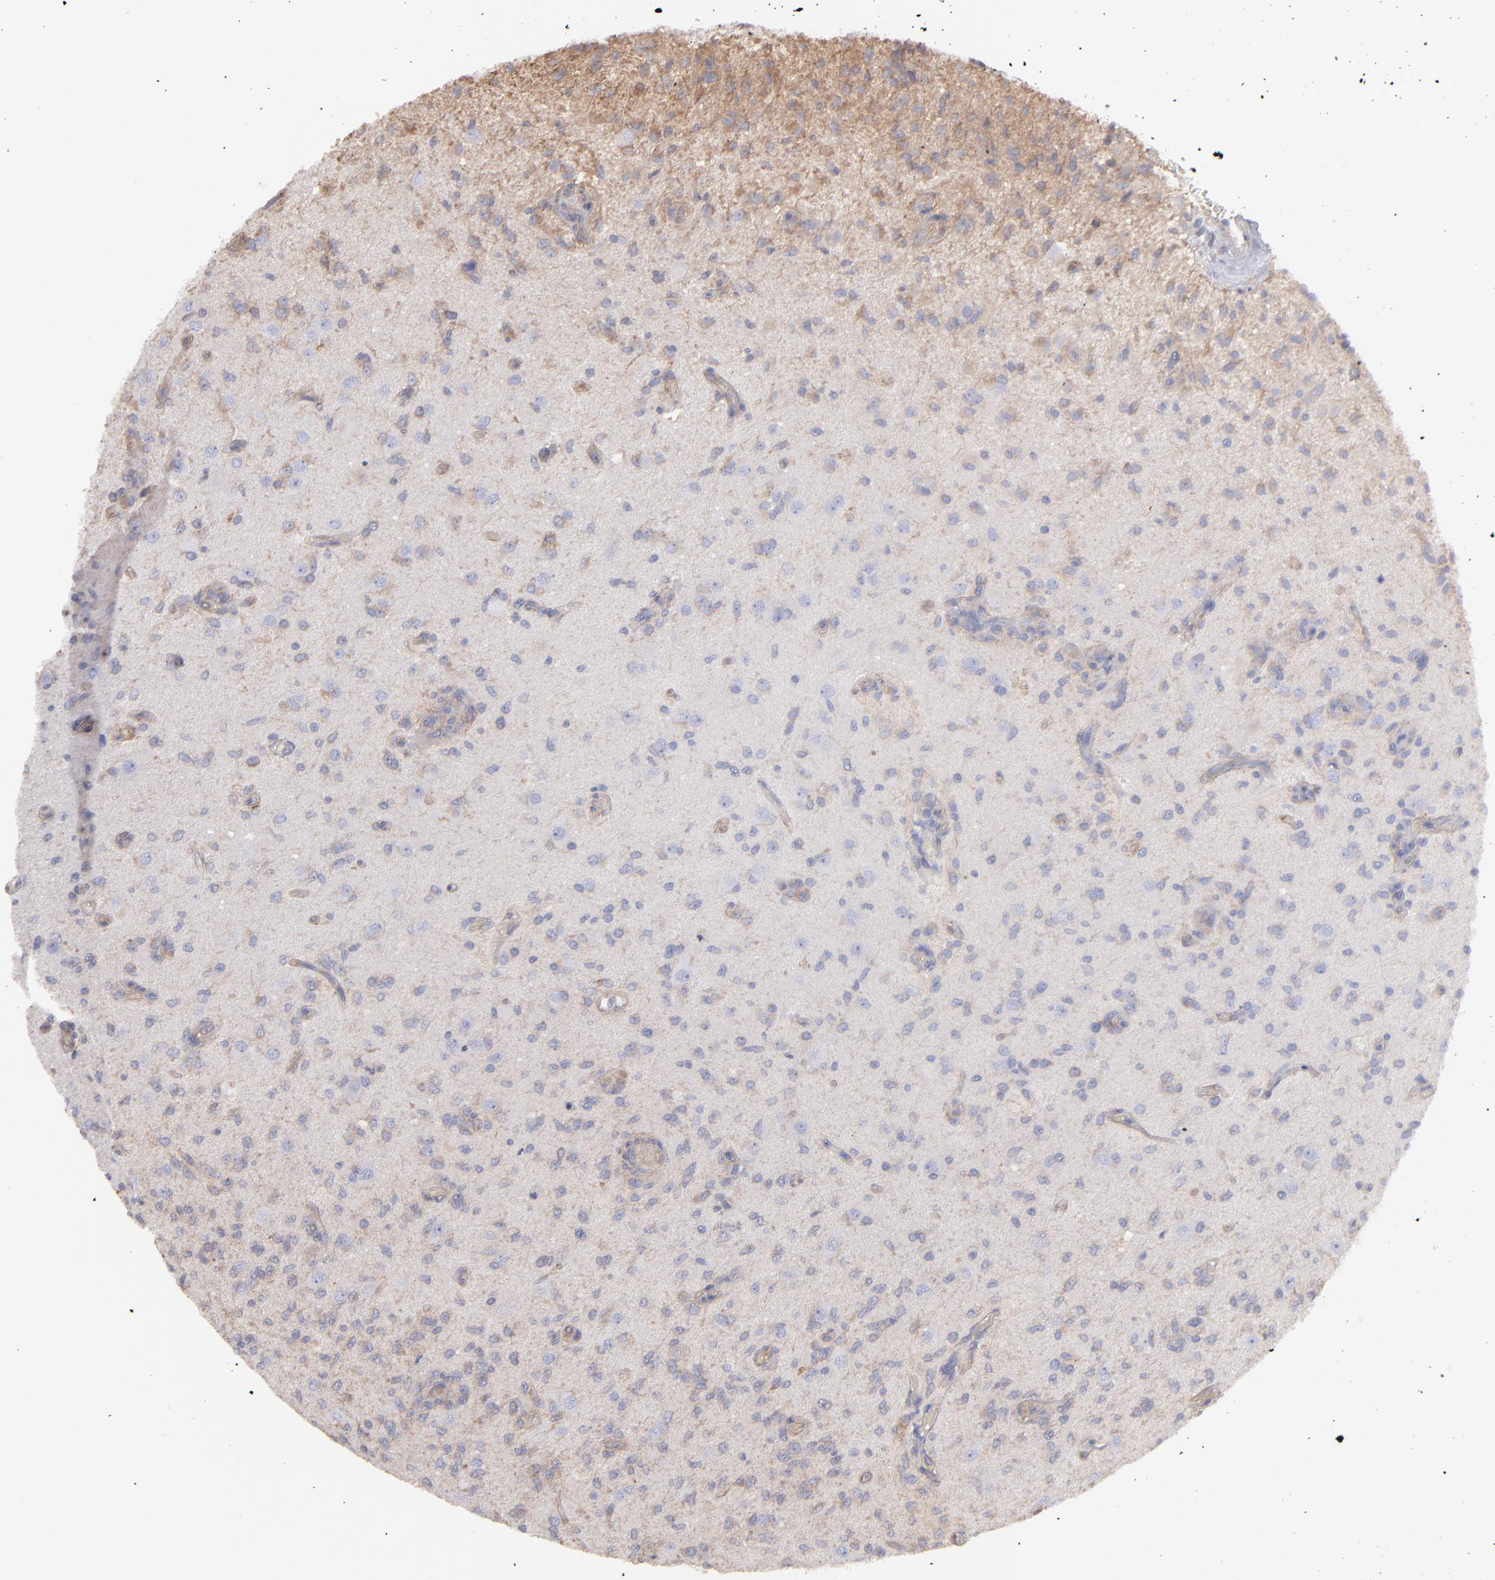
{"staining": {"intensity": "weak", "quantity": "25%-75%", "location": "cytoplasmic/membranous"}, "tissue": "glioma", "cell_type": "Tumor cells", "image_type": "cancer", "snomed": [{"axis": "morphology", "description": "Normal tissue, NOS"}, {"axis": "morphology", "description": "Glioma, malignant, High grade"}, {"axis": "topography", "description": "Cerebral cortex"}], "caption": "A micrograph of glioma stained for a protein displays weak cytoplasmic/membranous brown staining in tumor cells.", "gene": "MAPRE1", "patient": {"sex": "male", "age": 77}}